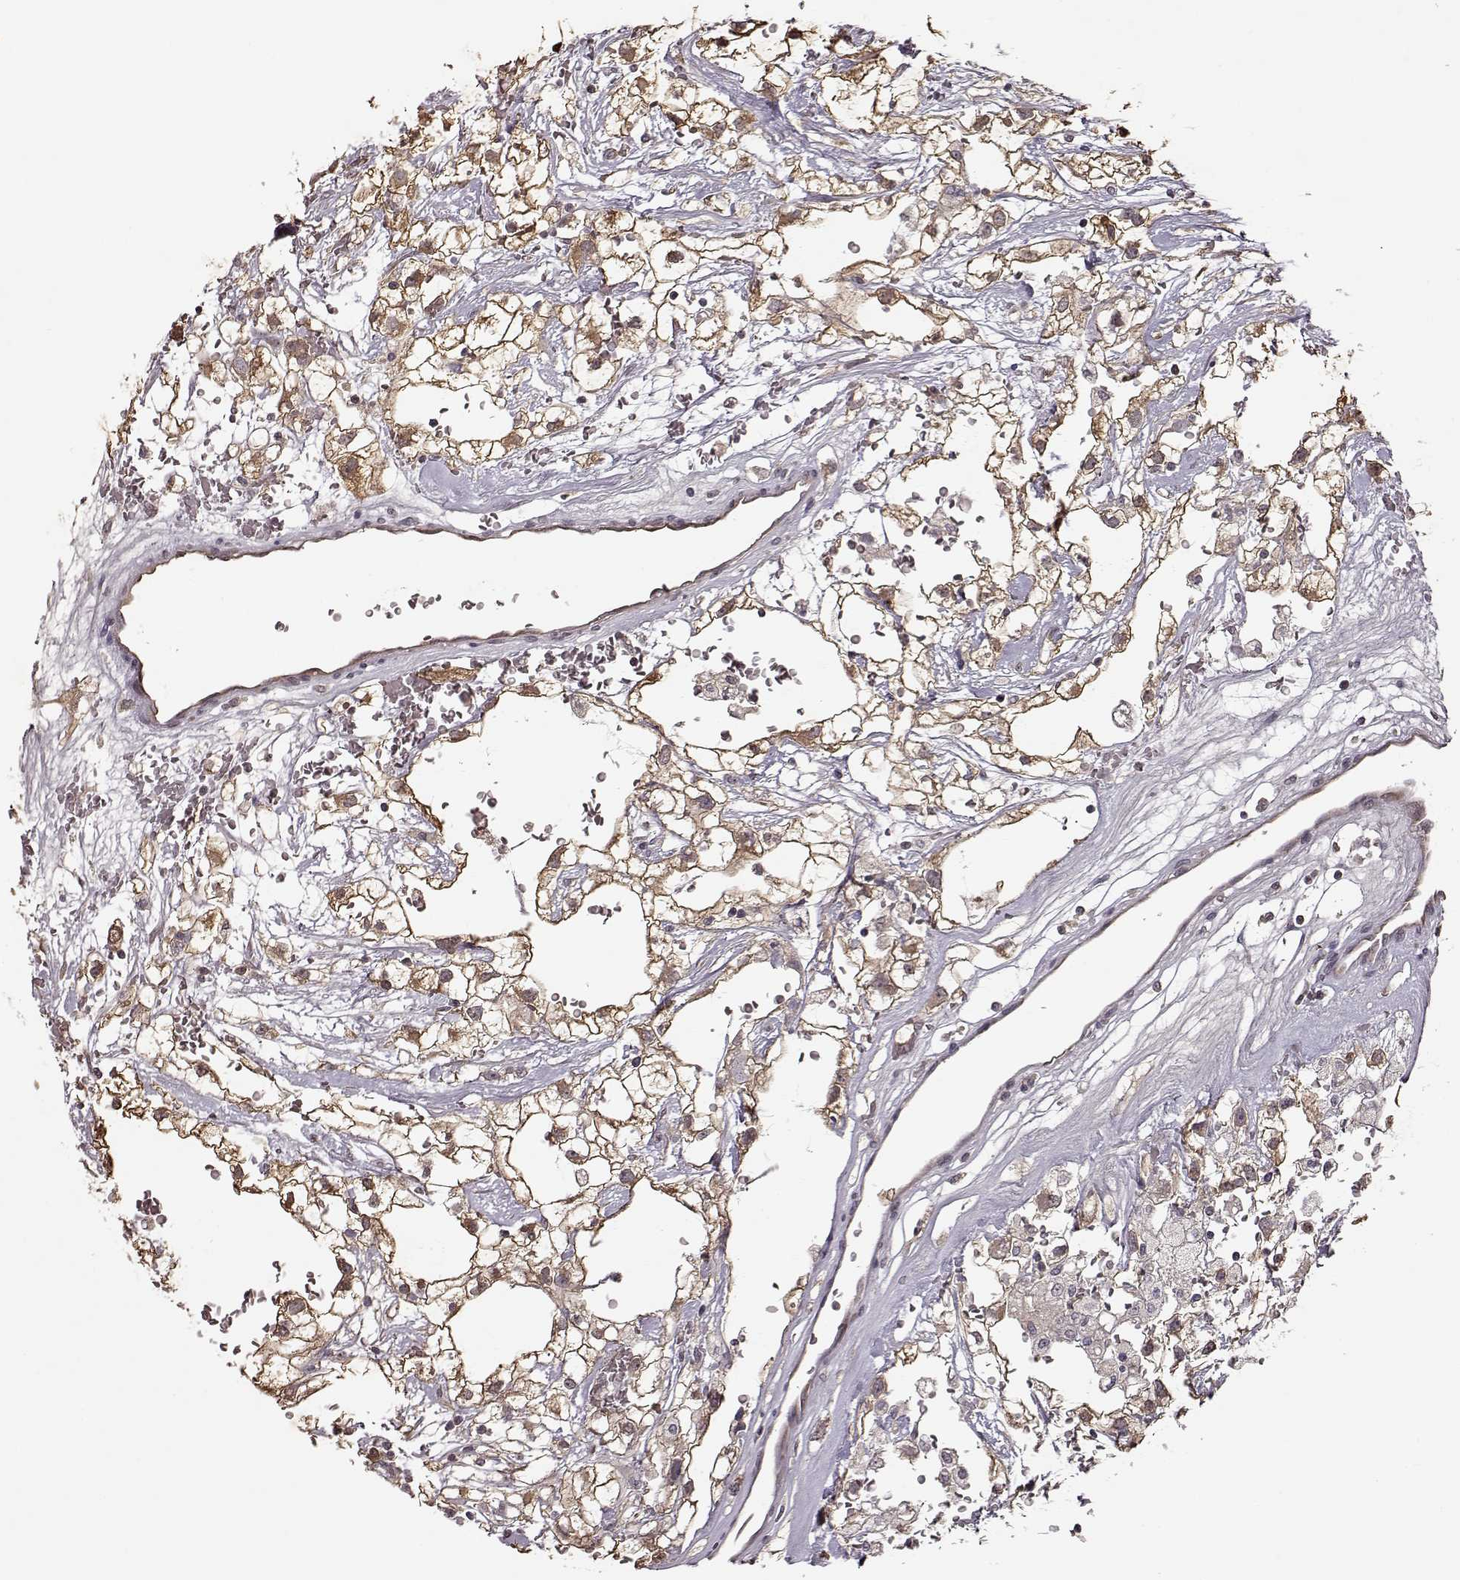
{"staining": {"intensity": "moderate", "quantity": ">75%", "location": "cytoplasmic/membranous"}, "tissue": "renal cancer", "cell_type": "Tumor cells", "image_type": "cancer", "snomed": [{"axis": "morphology", "description": "Adenocarcinoma, NOS"}, {"axis": "topography", "description": "Kidney"}], "caption": "Renal cancer (adenocarcinoma) stained with a brown dye exhibits moderate cytoplasmic/membranous positive positivity in about >75% of tumor cells.", "gene": "CRB1", "patient": {"sex": "male", "age": 59}}